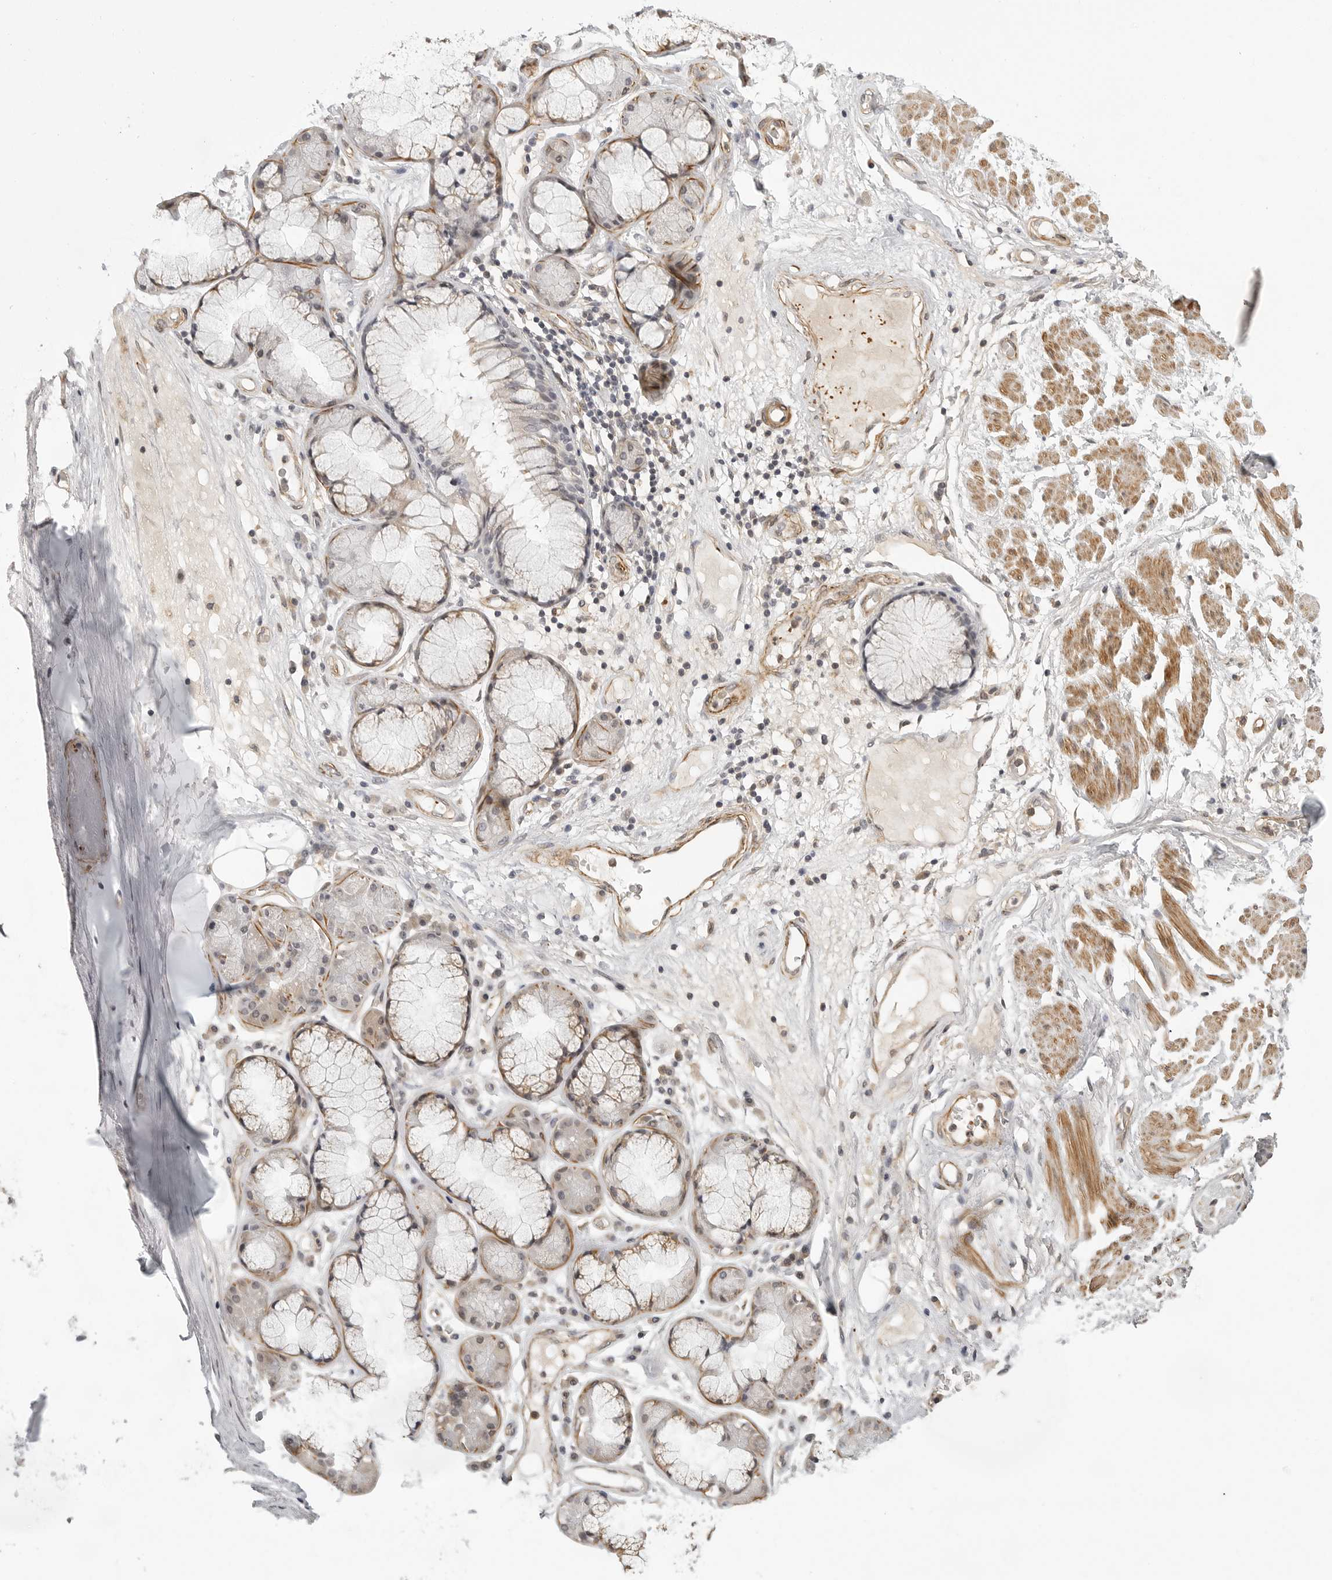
{"staining": {"intensity": "weak", "quantity": "25%-75%", "location": "cytoplasmic/membranous"}, "tissue": "adipose tissue", "cell_type": "Adipocytes", "image_type": "normal", "snomed": [{"axis": "morphology", "description": "Normal tissue, NOS"}, {"axis": "topography", "description": "Bronchus"}], "caption": "Protein analysis of unremarkable adipose tissue shows weak cytoplasmic/membranous positivity in approximately 25%-75% of adipocytes.", "gene": "TUT4", "patient": {"sex": "male", "age": 66}}